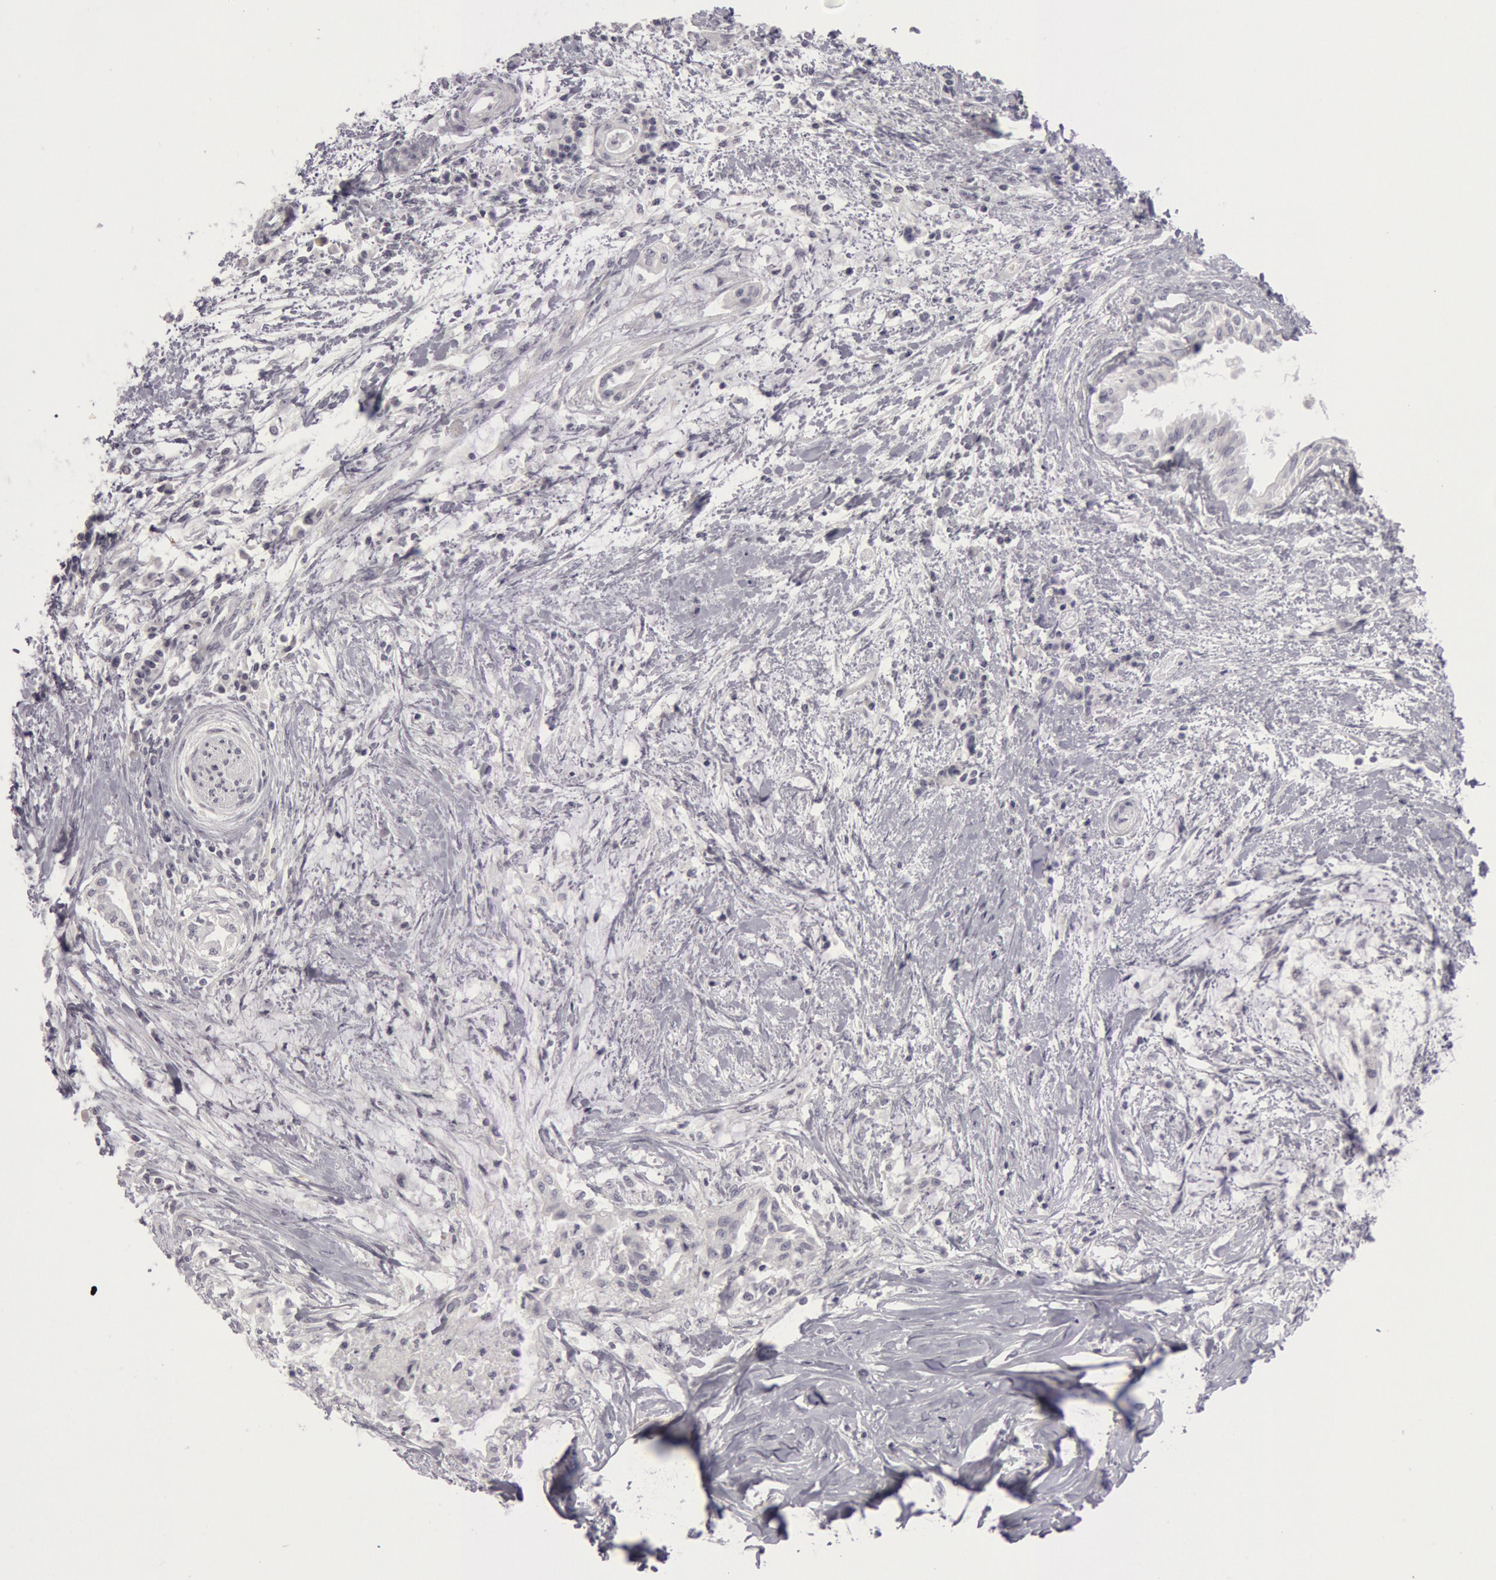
{"staining": {"intensity": "negative", "quantity": "none", "location": "none"}, "tissue": "pancreatic cancer", "cell_type": "Tumor cells", "image_type": "cancer", "snomed": [{"axis": "morphology", "description": "Adenocarcinoma, NOS"}, {"axis": "topography", "description": "Pancreas"}], "caption": "IHC micrograph of pancreatic adenocarcinoma stained for a protein (brown), which reveals no staining in tumor cells.", "gene": "KRT16", "patient": {"sex": "female", "age": 64}}